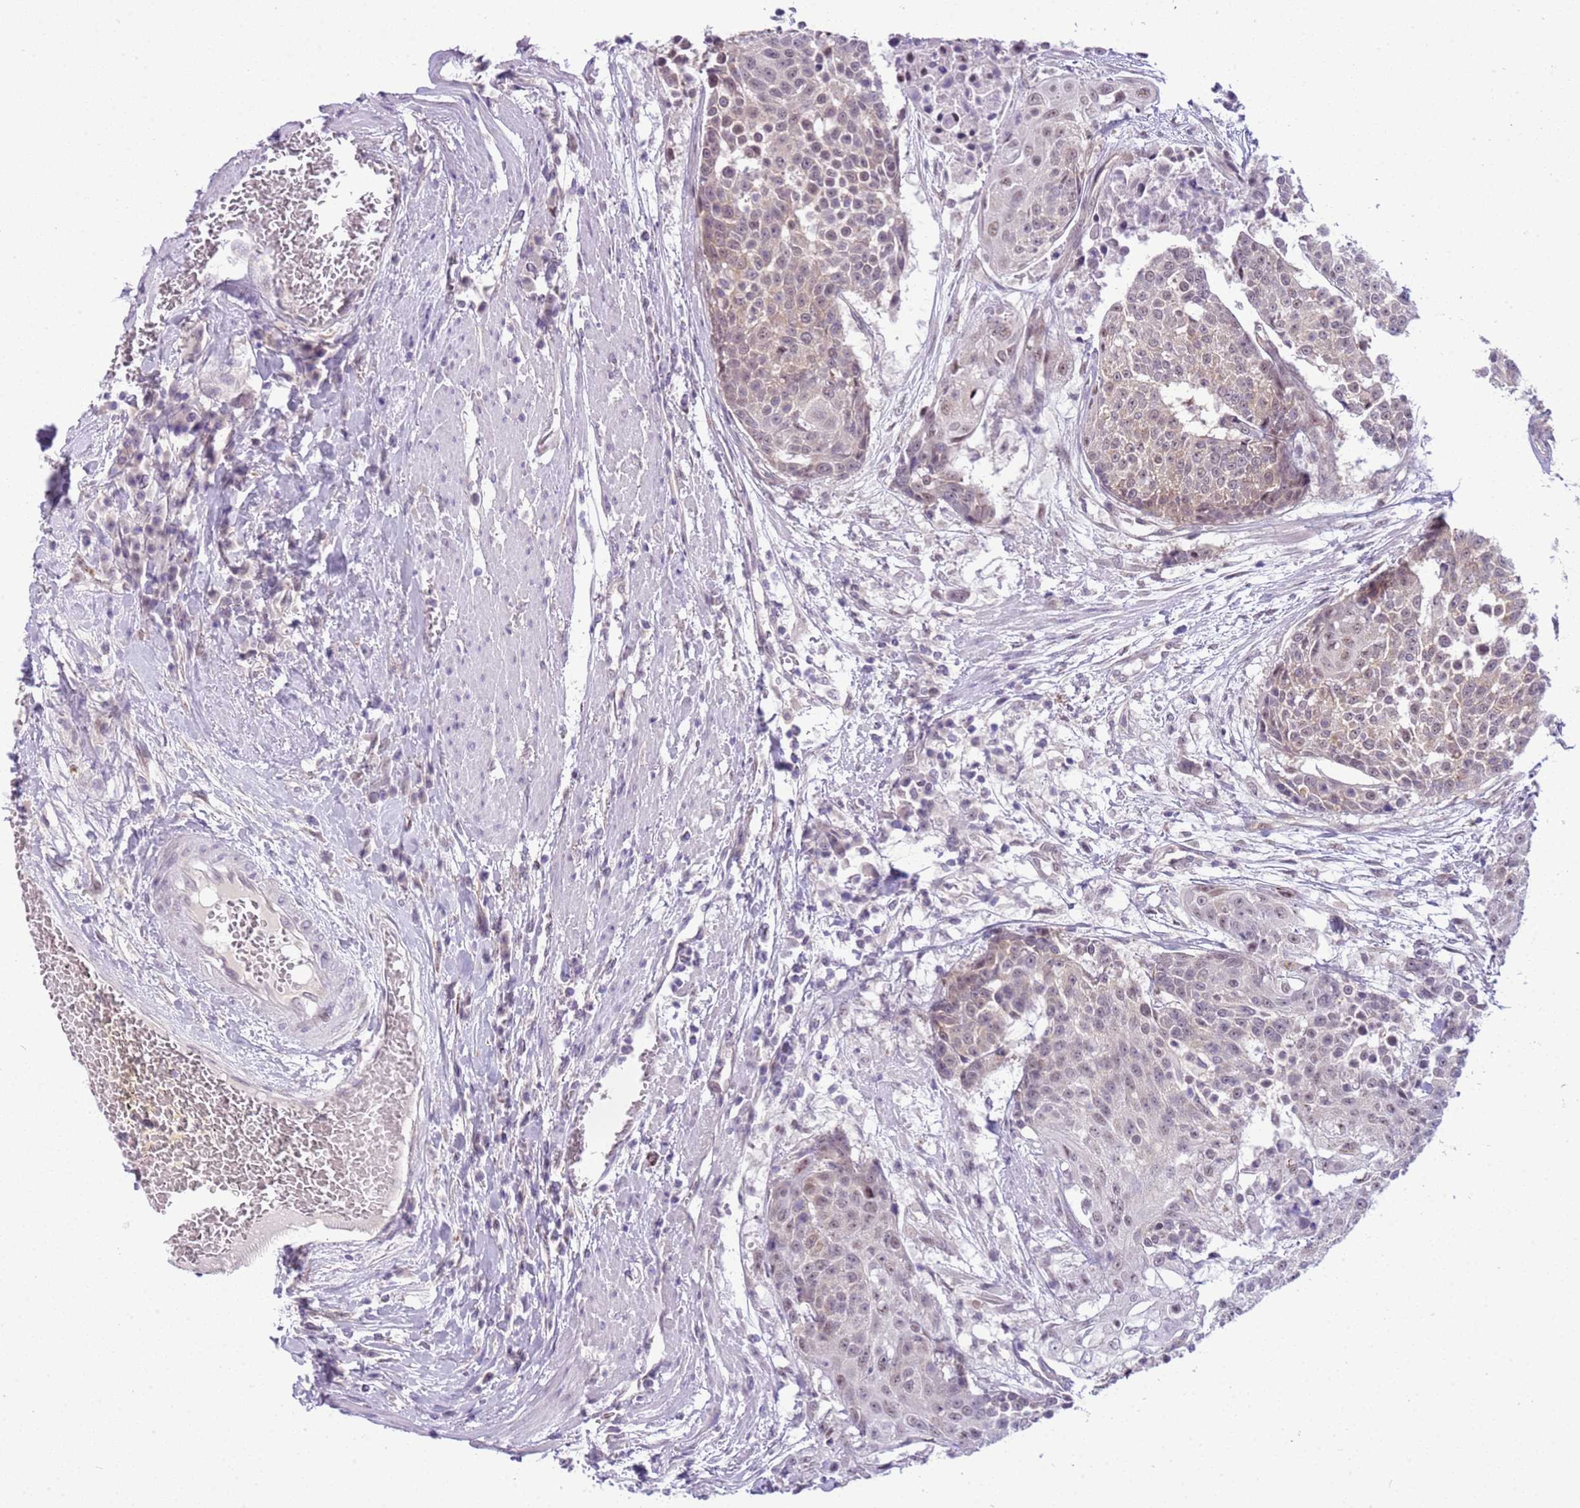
{"staining": {"intensity": "weak", "quantity": "<25%", "location": "cytoplasmic/membranous"}, "tissue": "urothelial cancer", "cell_type": "Tumor cells", "image_type": "cancer", "snomed": [{"axis": "morphology", "description": "Urothelial carcinoma, High grade"}, {"axis": "topography", "description": "Urinary bladder"}], "caption": "A photomicrograph of human high-grade urothelial carcinoma is negative for staining in tumor cells. The staining was performed using DAB to visualize the protein expression in brown, while the nuclei were stained in blue with hematoxylin (Magnification: 20x).", "gene": "FAM120C", "patient": {"sex": "female", "age": 63}}